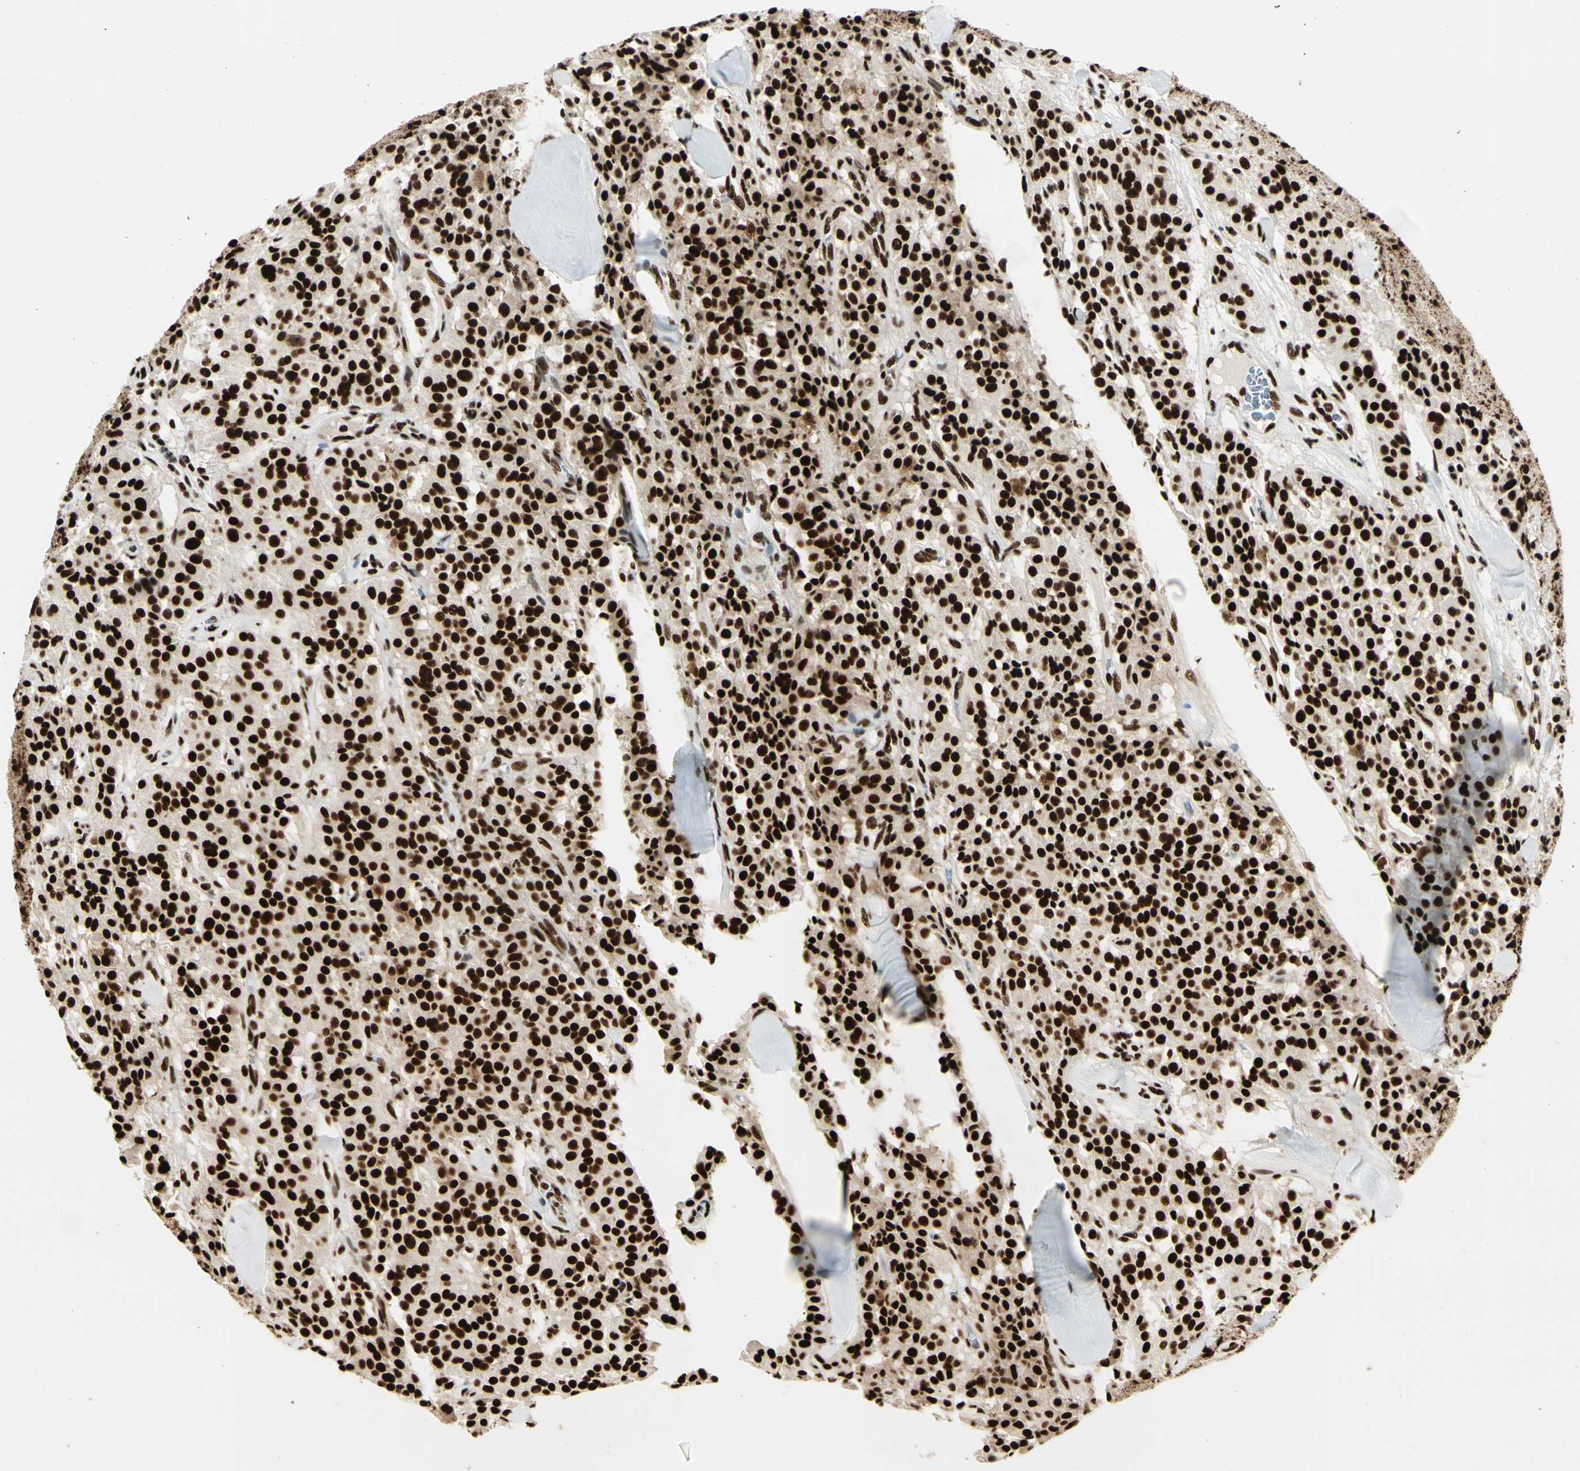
{"staining": {"intensity": "strong", "quantity": ">75%", "location": "nuclear"}, "tissue": "carcinoid", "cell_type": "Tumor cells", "image_type": "cancer", "snomed": [{"axis": "morphology", "description": "Carcinoid, malignant, NOS"}, {"axis": "topography", "description": "Lung"}], "caption": "A photomicrograph of carcinoid stained for a protein demonstrates strong nuclear brown staining in tumor cells.", "gene": "CCAR1", "patient": {"sex": "male", "age": 30}}